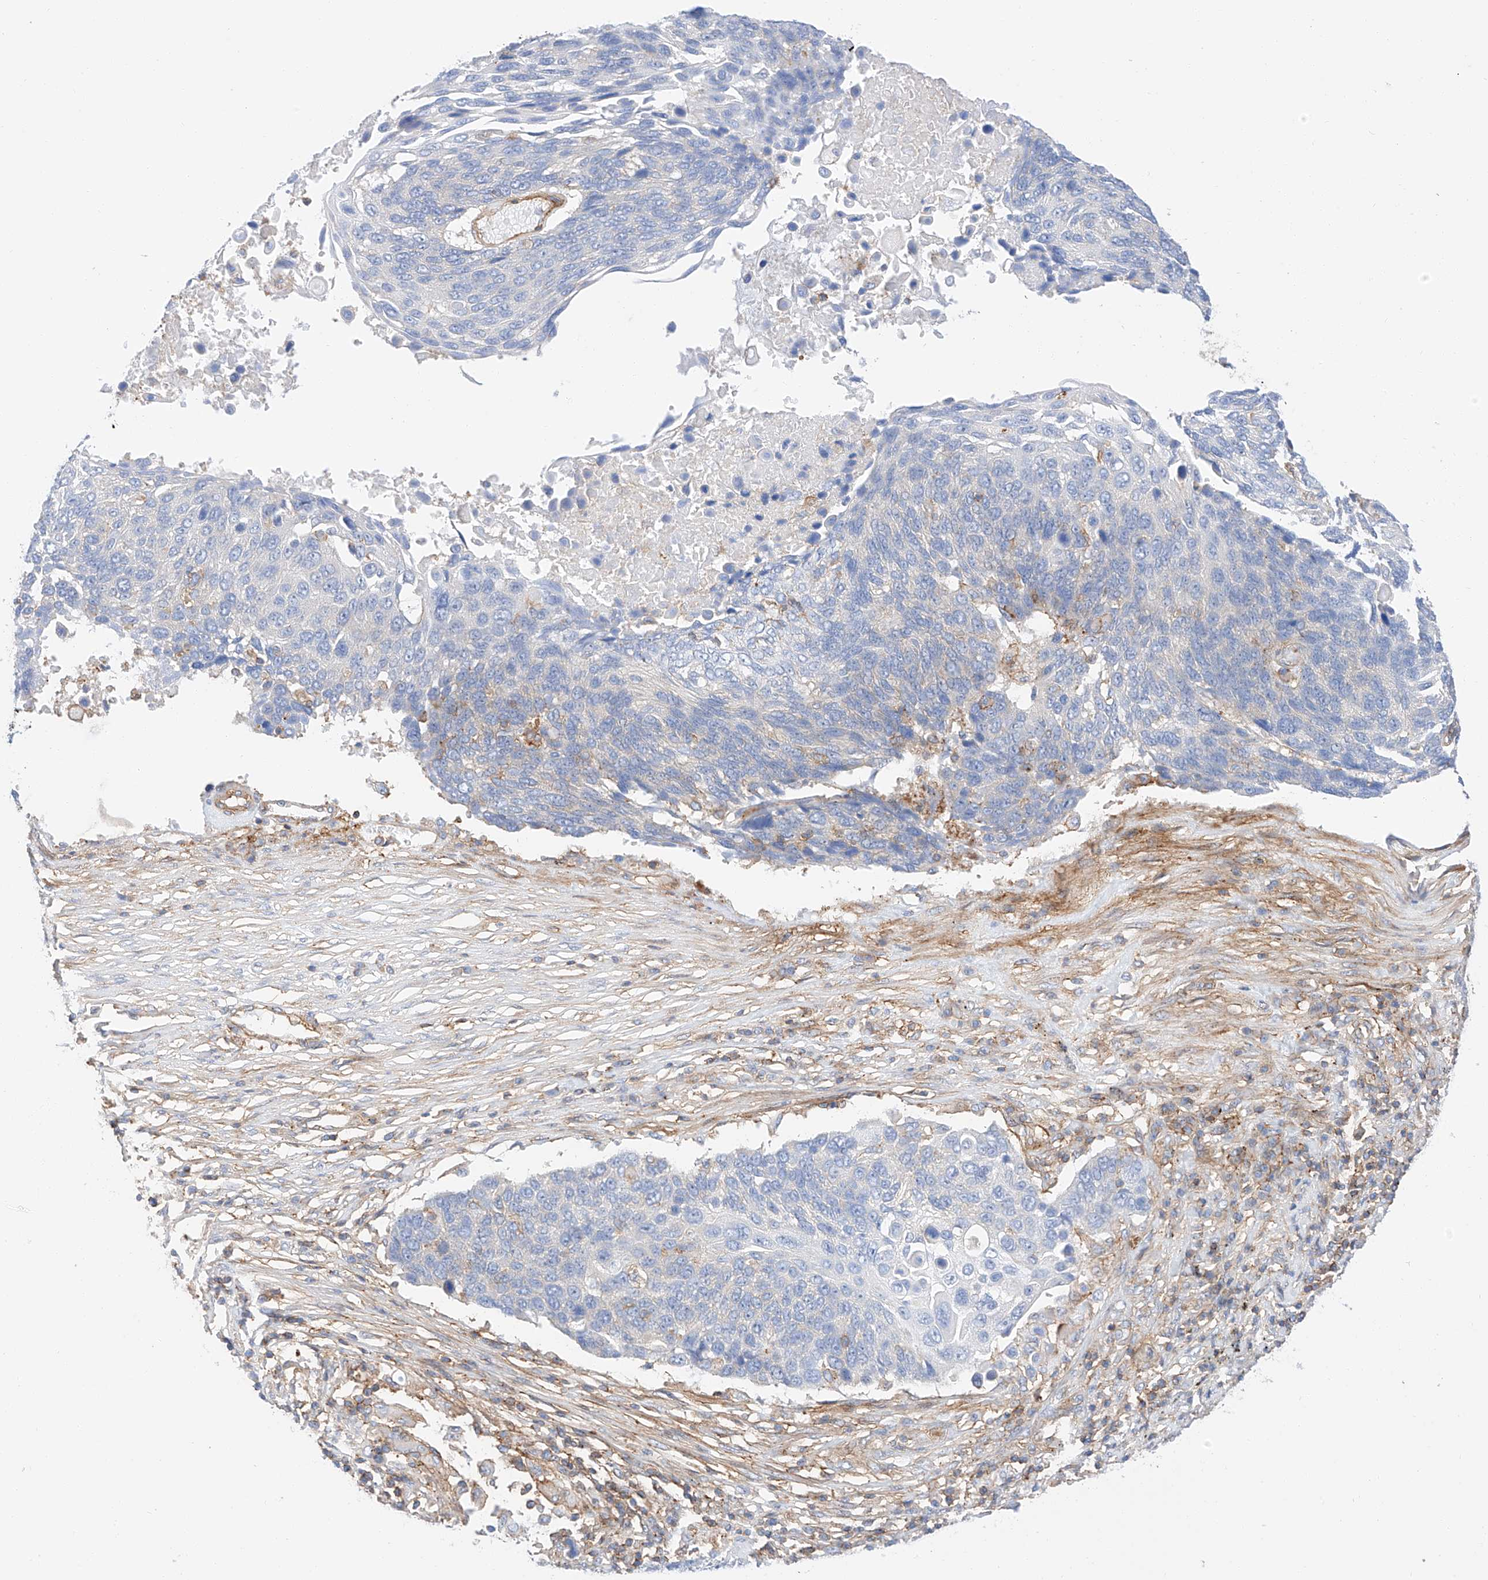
{"staining": {"intensity": "negative", "quantity": "none", "location": "none"}, "tissue": "lung cancer", "cell_type": "Tumor cells", "image_type": "cancer", "snomed": [{"axis": "morphology", "description": "Squamous cell carcinoma, NOS"}, {"axis": "topography", "description": "Lung"}], "caption": "DAB immunohistochemical staining of human lung squamous cell carcinoma reveals no significant expression in tumor cells.", "gene": "HAUS4", "patient": {"sex": "male", "age": 66}}